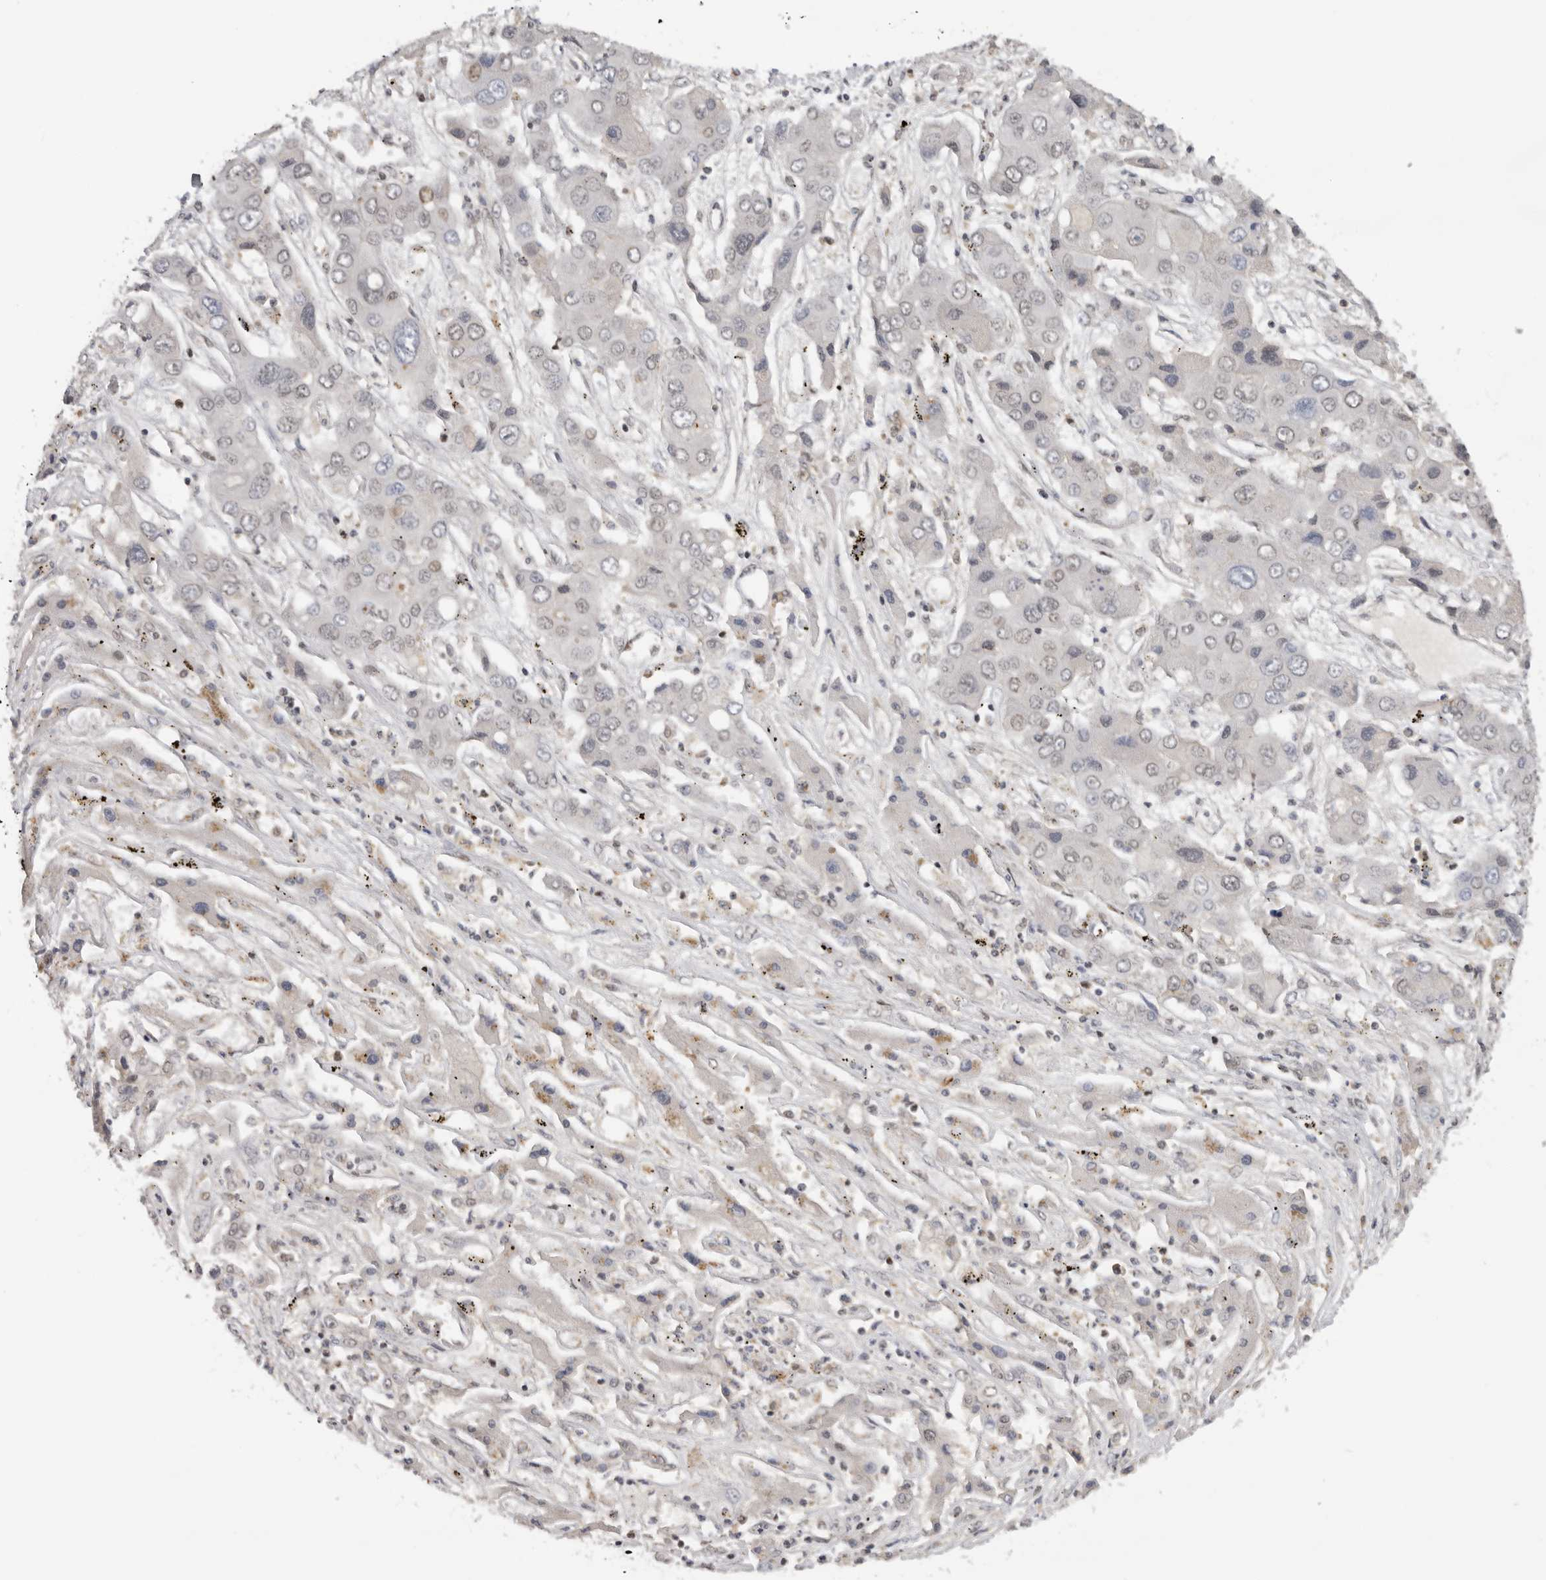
{"staining": {"intensity": "negative", "quantity": "none", "location": "none"}, "tissue": "liver cancer", "cell_type": "Tumor cells", "image_type": "cancer", "snomed": [{"axis": "morphology", "description": "Cholangiocarcinoma"}, {"axis": "topography", "description": "Liver"}], "caption": "Immunohistochemistry (IHC) micrograph of human liver cancer stained for a protein (brown), which reveals no staining in tumor cells.", "gene": "KIF2B", "patient": {"sex": "male", "age": 67}}